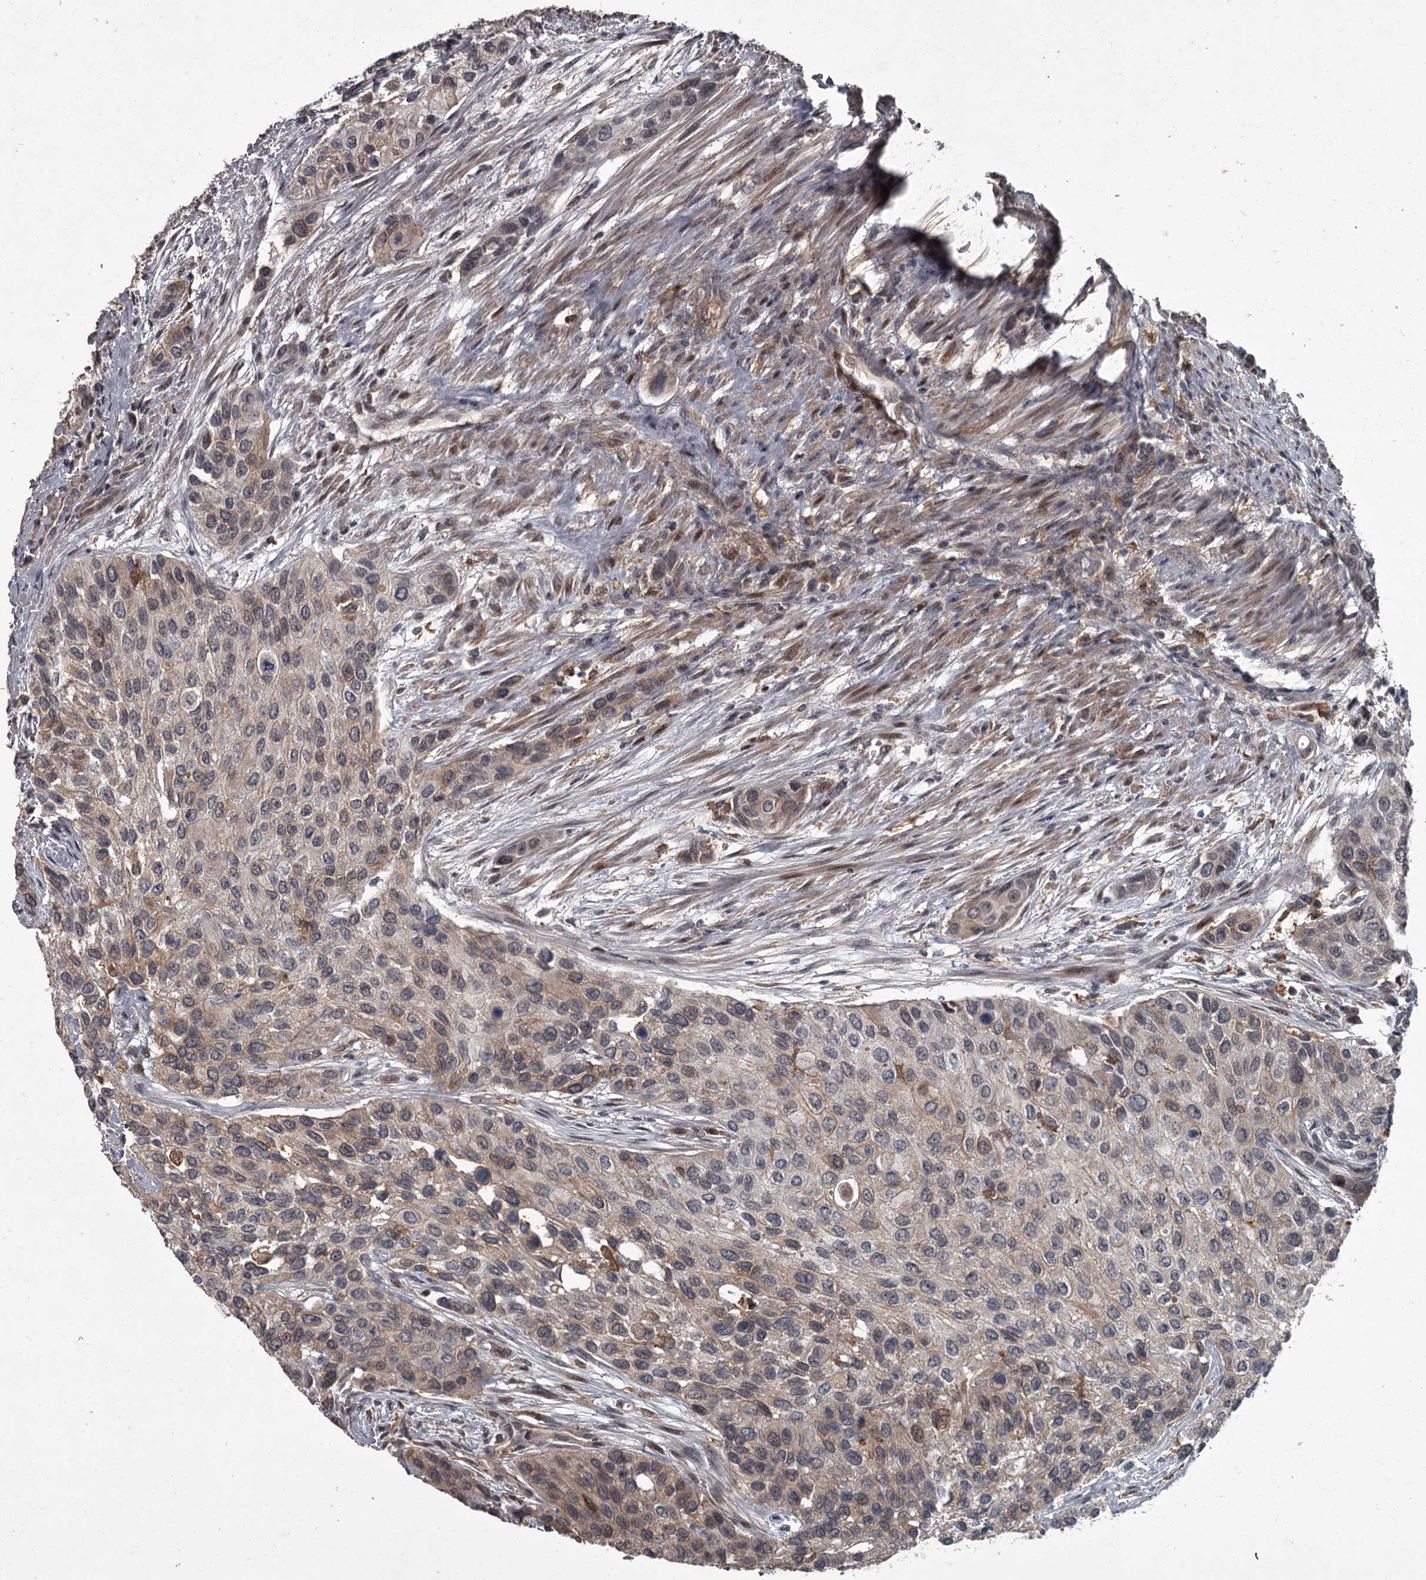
{"staining": {"intensity": "weak", "quantity": "<25%", "location": "cytoplasmic/membranous"}, "tissue": "urothelial cancer", "cell_type": "Tumor cells", "image_type": "cancer", "snomed": [{"axis": "morphology", "description": "Normal tissue, NOS"}, {"axis": "morphology", "description": "Urothelial carcinoma, High grade"}, {"axis": "topography", "description": "Vascular tissue"}, {"axis": "topography", "description": "Urinary bladder"}], "caption": "Immunohistochemistry (IHC) micrograph of neoplastic tissue: human urothelial carcinoma (high-grade) stained with DAB shows no significant protein expression in tumor cells.", "gene": "FLVCR2", "patient": {"sex": "female", "age": 56}}